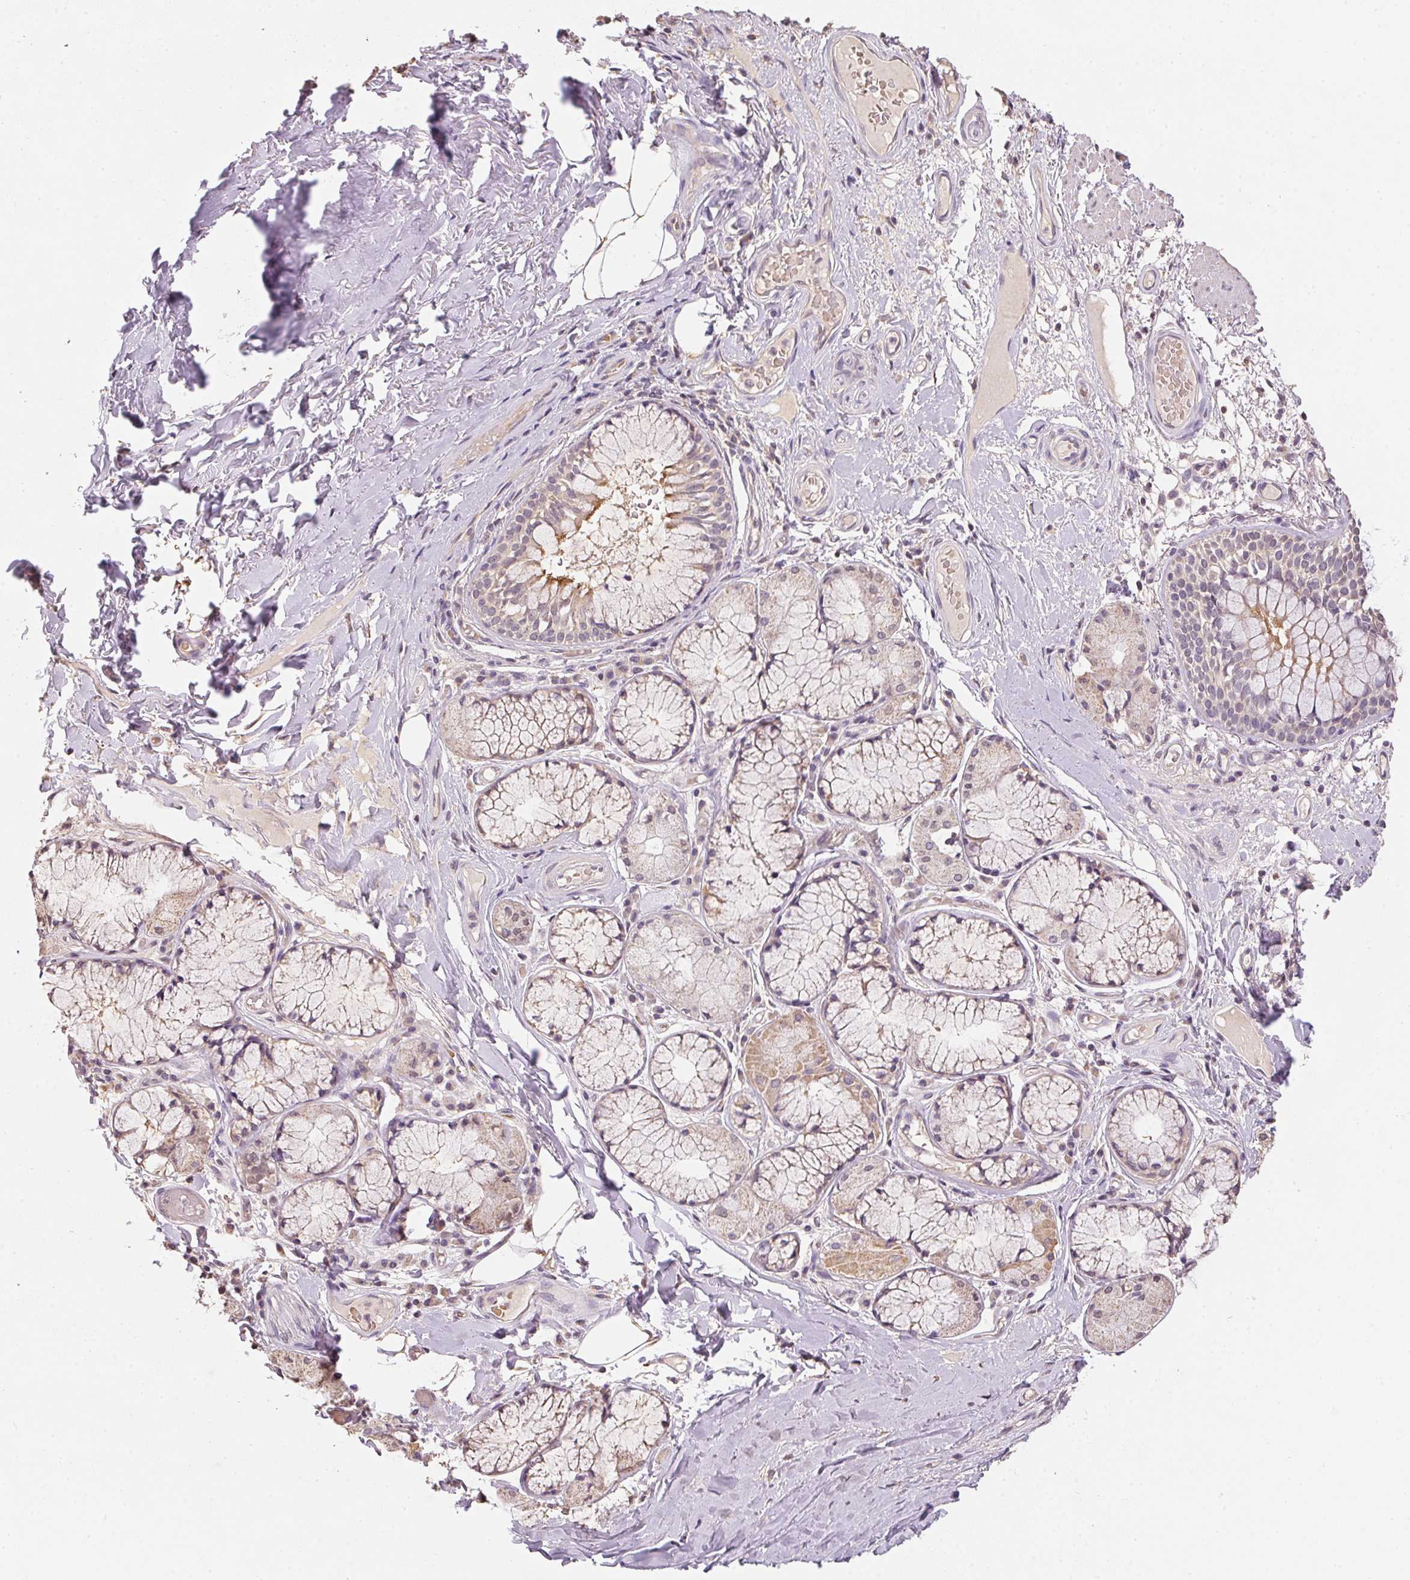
{"staining": {"intensity": "weak", "quantity": "25%-75%", "location": "cytoplasmic/membranous"}, "tissue": "adipose tissue", "cell_type": "Adipocytes", "image_type": "normal", "snomed": [{"axis": "morphology", "description": "Normal tissue, NOS"}, {"axis": "topography", "description": "Cartilage tissue"}, {"axis": "topography", "description": "Bronchus"}], "caption": "A micrograph showing weak cytoplasmic/membranous staining in approximately 25%-75% of adipocytes in unremarkable adipose tissue, as visualized by brown immunohistochemical staining.", "gene": "ALDH8A1", "patient": {"sex": "male", "age": 64}}